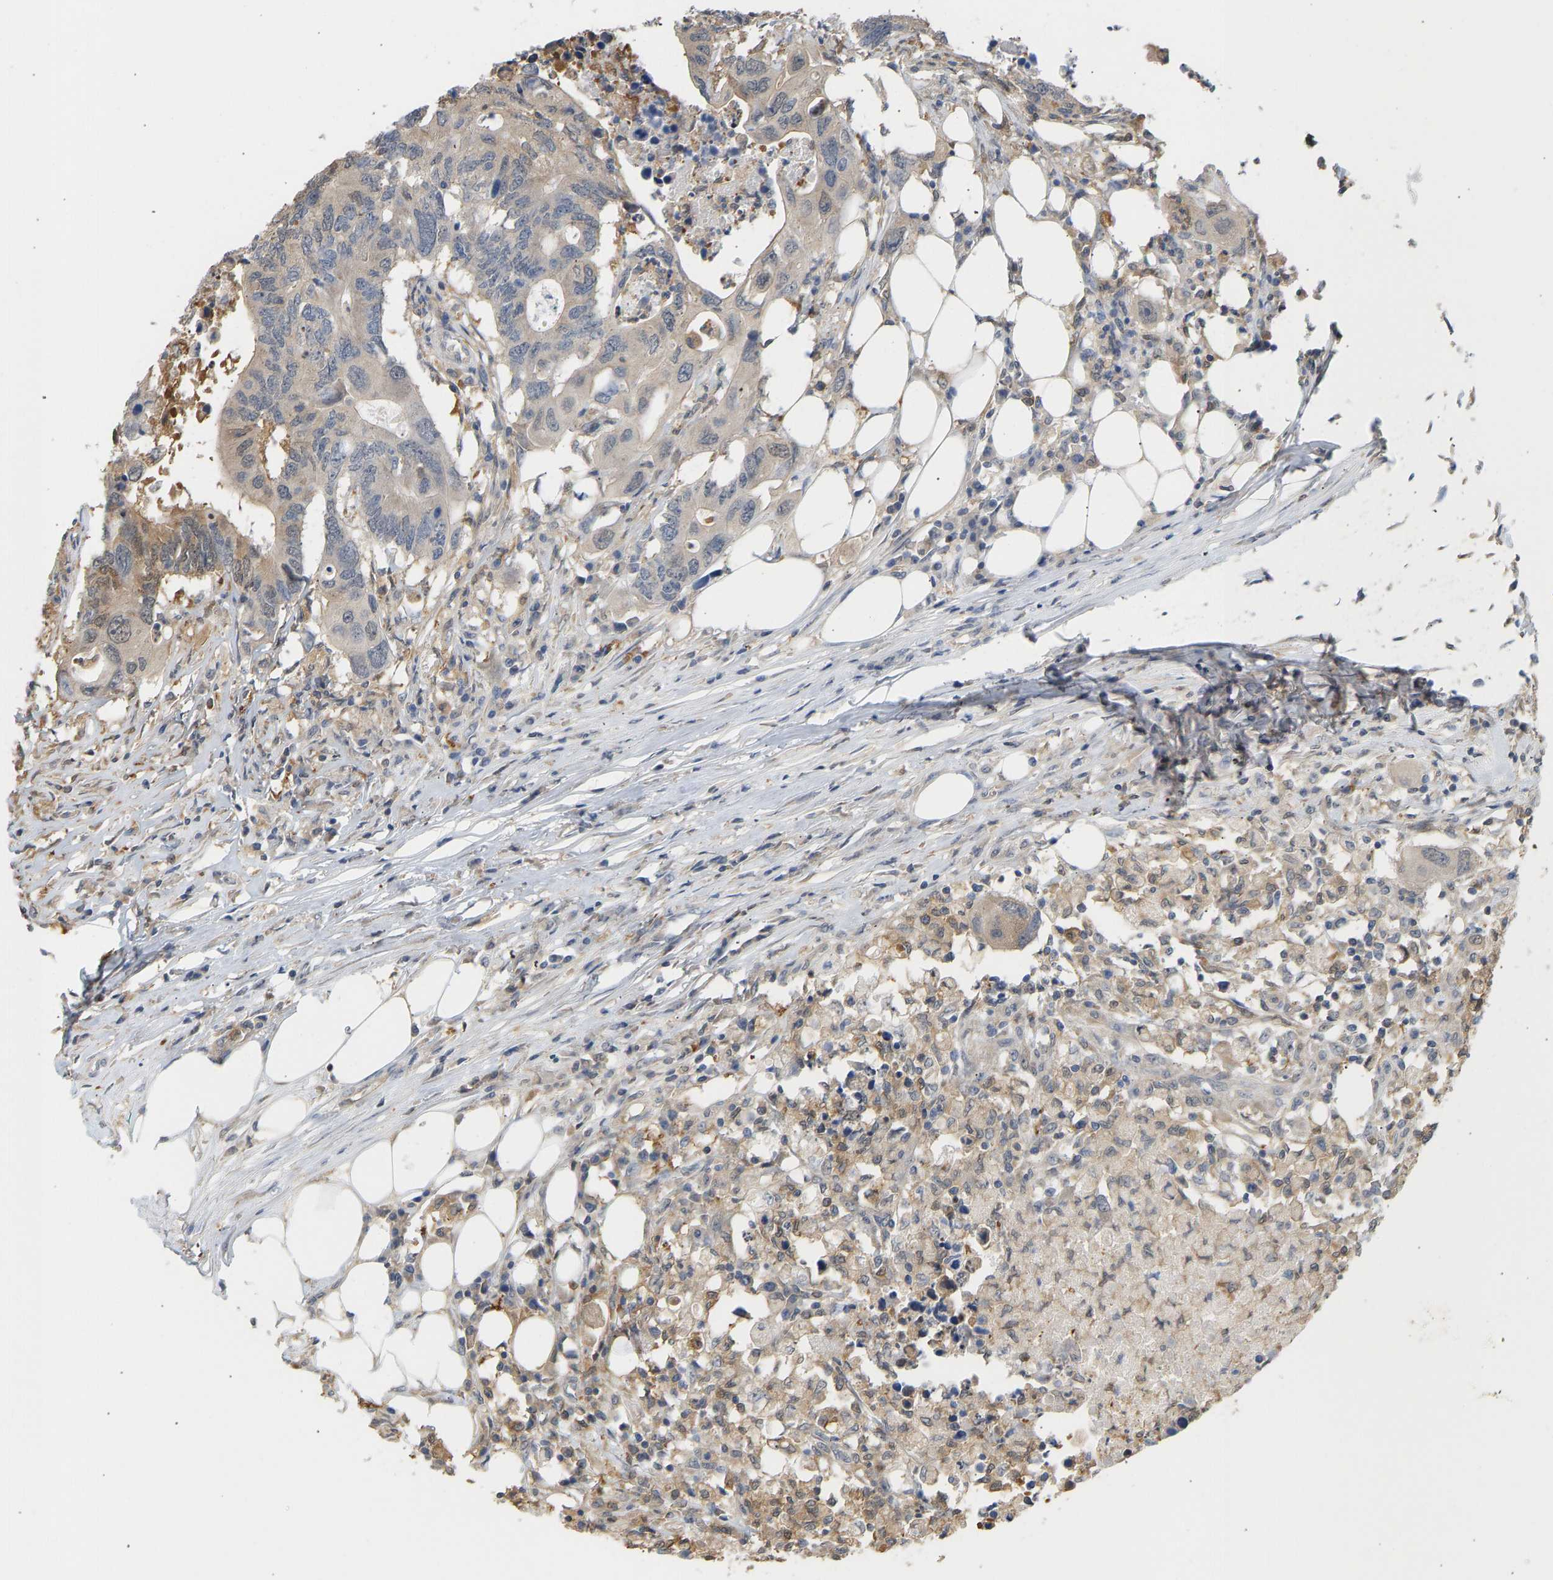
{"staining": {"intensity": "weak", "quantity": "25%-75%", "location": "cytoplasmic/membranous"}, "tissue": "colorectal cancer", "cell_type": "Tumor cells", "image_type": "cancer", "snomed": [{"axis": "morphology", "description": "Adenocarcinoma, NOS"}, {"axis": "topography", "description": "Colon"}], "caption": "Colorectal cancer tissue shows weak cytoplasmic/membranous expression in approximately 25%-75% of tumor cells, visualized by immunohistochemistry.", "gene": "ENO1", "patient": {"sex": "male", "age": 71}}